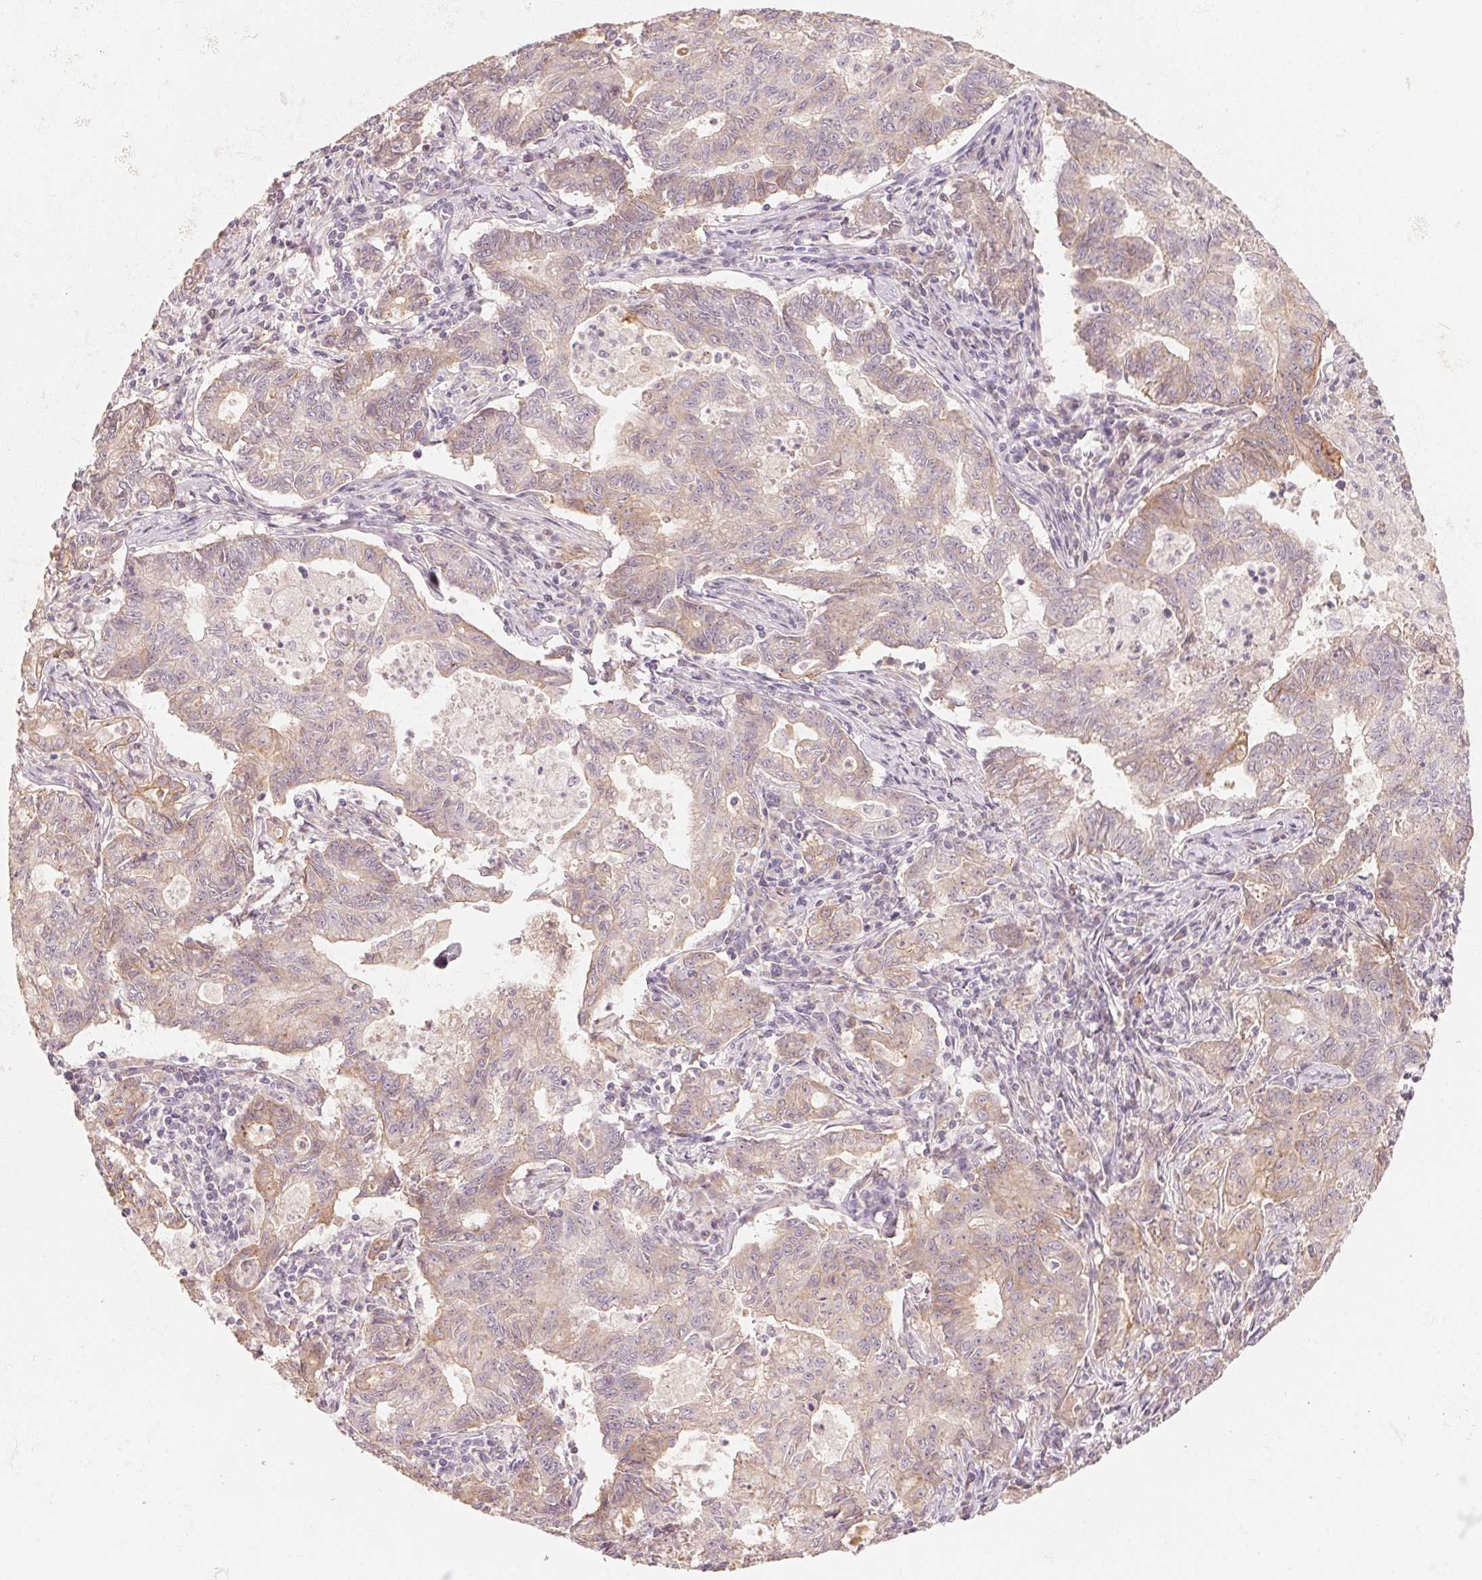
{"staining": {"intensity": "weak", "quantity": "<25%", "location": "cytoplasmic/membranous"}, "tissue": "stomach cancer", "cell_type": "Tumor cells", "image_type": "cancer", "snomed": [{"axis": "morphology", "description": "Adenocarcinoma, NOS"}, {"axis": "topography", "description": "Stomach, upper"}], "caption": "DAB immunohistochemical staining of adenocarcinoma (stomach) demonstrates no significant expression in tumor cells.", "gene": "TP53AIP1", "patient": {"sex": "female", "age": 79}}